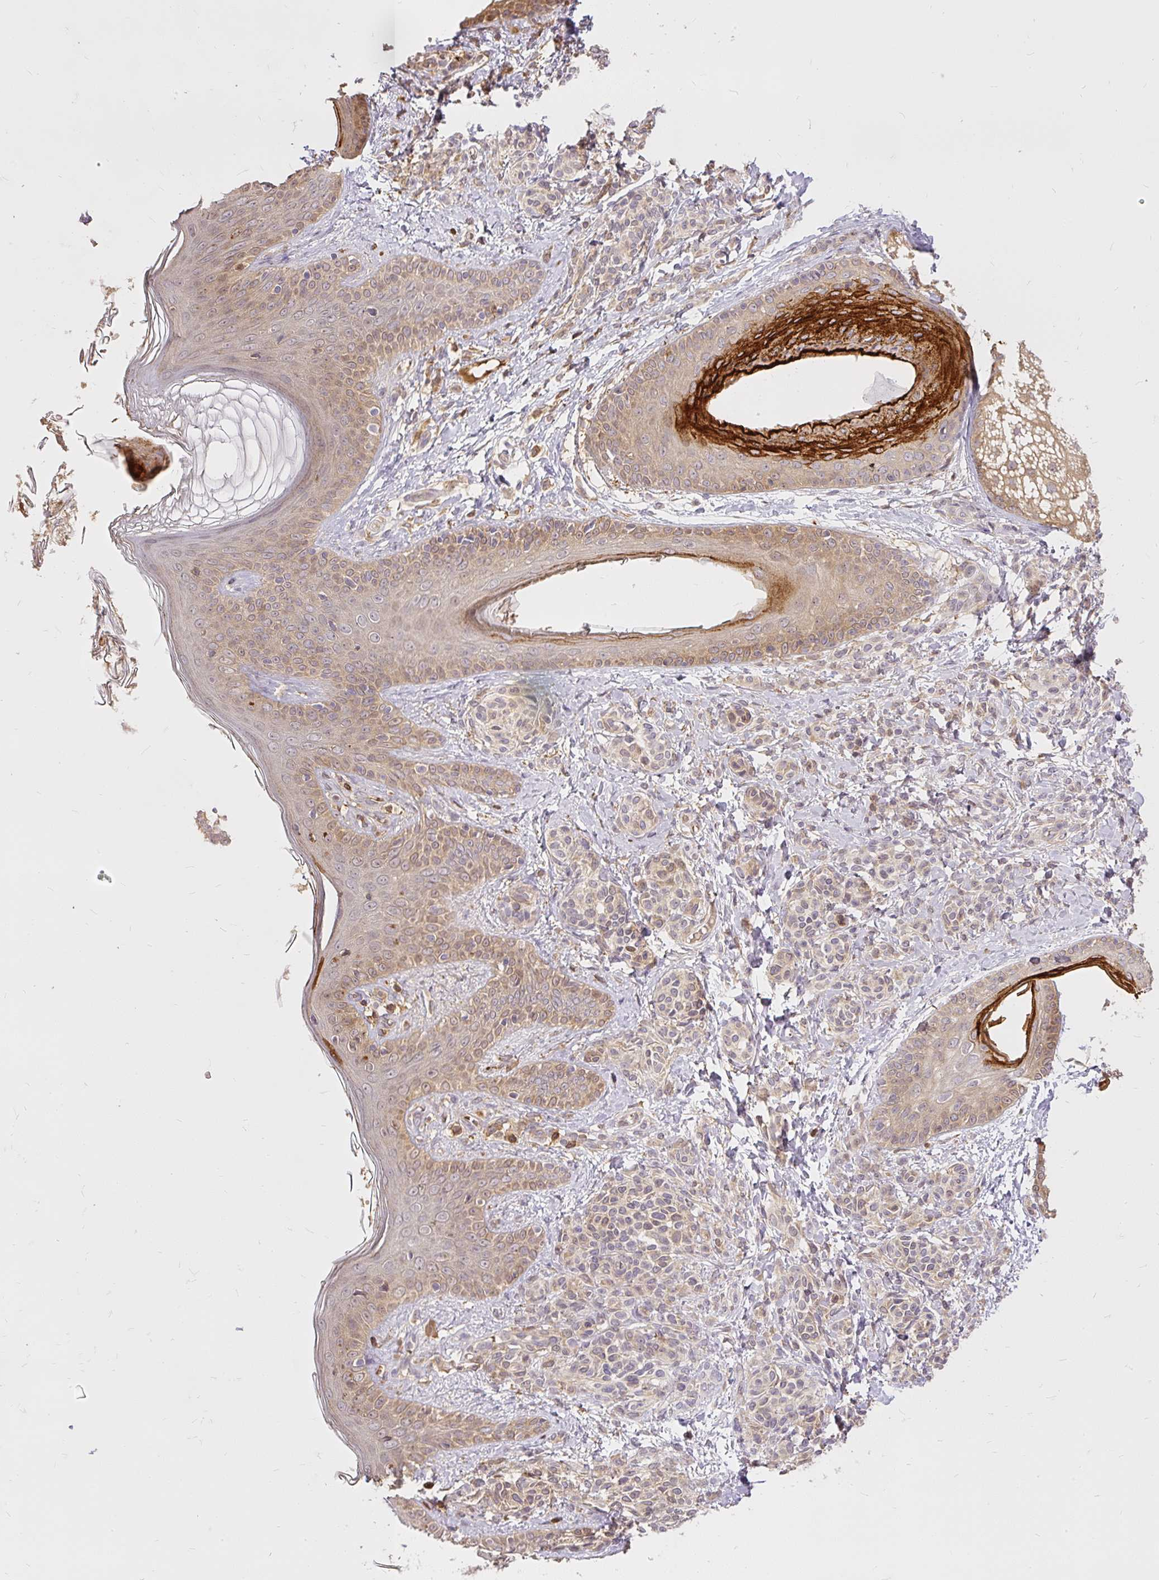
{"staining": {"intensity": "moderate", "quantity": ">75%", "location": "cytoplasmic/membranous"}, "tissue": "skin", "cell_type": "Fibroblasts", "image_type": "normal", "snomed": [{"axis": "morphology", "description": "Normal tissue, NOS"}, {"axis": "topography", "description": "Skin"}], "caption": "An image of skin stained for a protein exhibits moderate cytoplasmic/membranous brown staining in fibroblasts.", "gene": "AP5S1", "patient": {"sex": "male", "age": 16}}